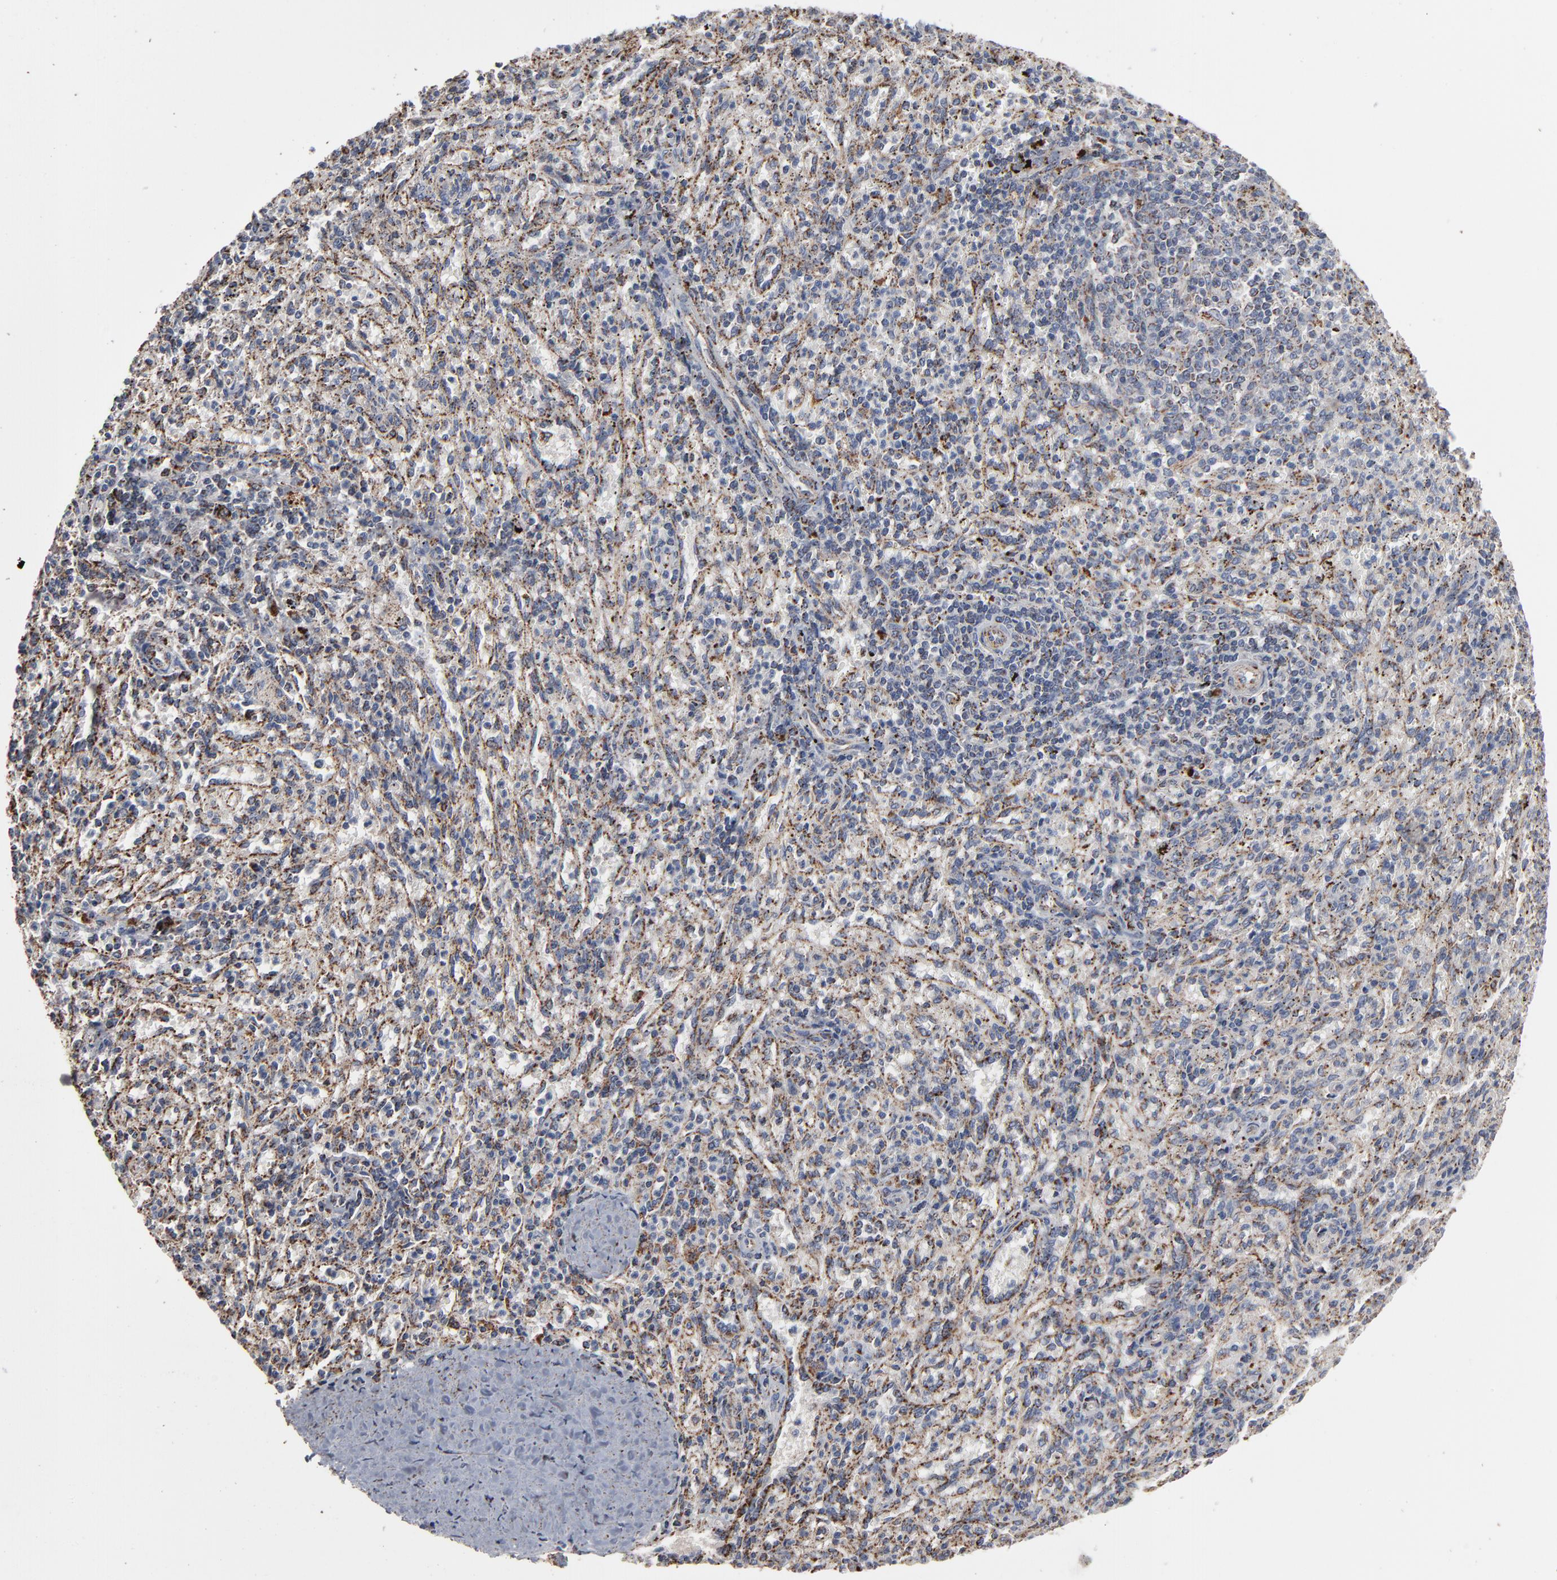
{"staining": {"intensity": "strong", "quantity": "25%-75%", "location": "cytoplasmic/membranous"}, "tissue": "spleen", "cell_type": "Cells in red pulp", "image_type": "normal", "snomed": [{"axis": "morphology", "description": "Normal tissue, NOS"}, {"axis": "topography", "description": "Spleen"}], "caption": "The immunohistochemical stain labels strong cytoplasmic/membranous positivity in cells in red pulp of unremarkable spleen.", "gene": "UQCRC1", "patient": {"sex": "female", "age": 10}}